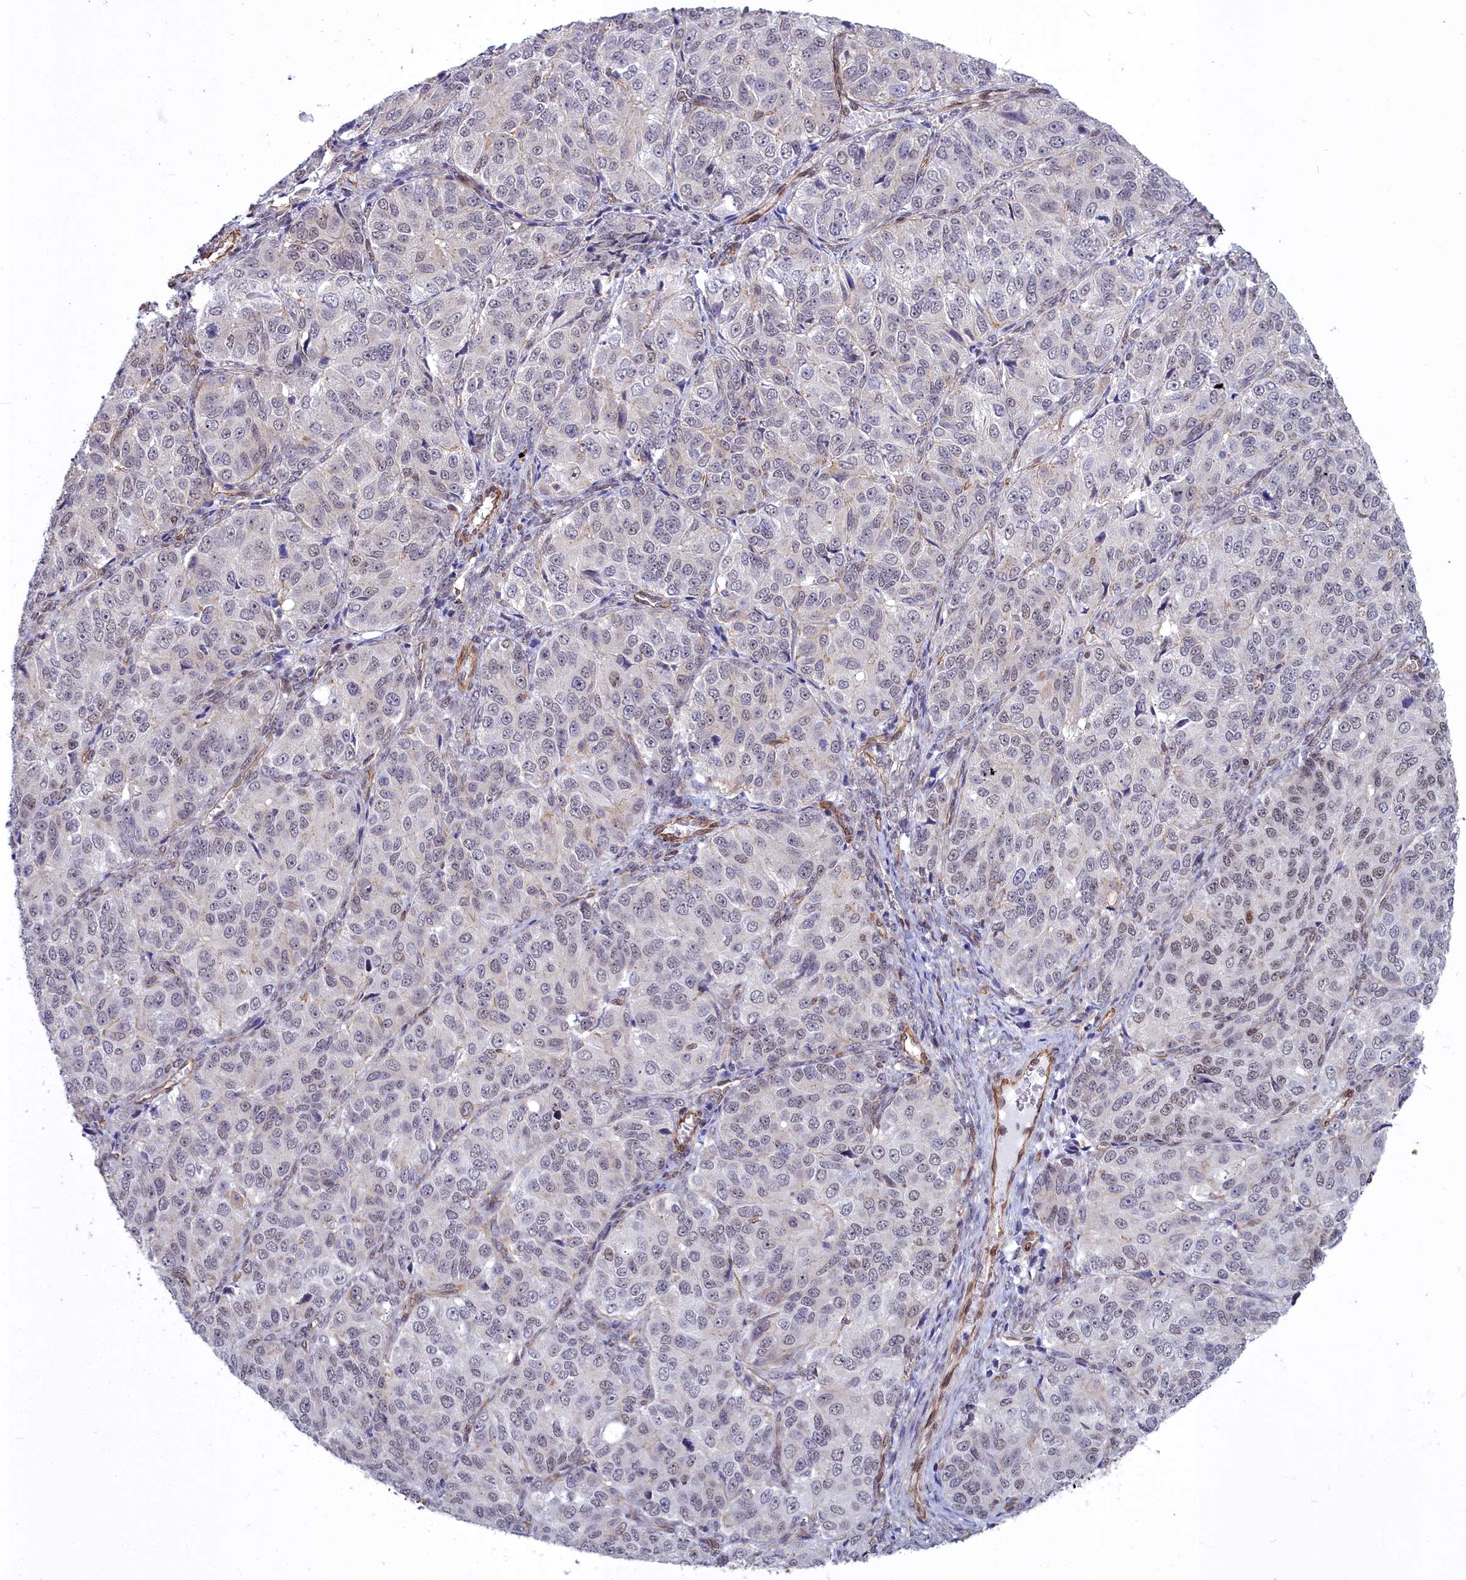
{"staining": {"intensity": "negative", "quantity": "none", "location": "none"}, "tissue": "ovarian cancer", "cell_type": "Tumor cells", "image_type": "cancer", "snomed": [{"axis": "morphology", "description": "Carcinoma, endometroid"}, {"axis": "topography", "description": "Ovary"}], "caption": "Immunohistochemistry (IHC) micrograph of neoplastic tissue: human ovarian cancer stained with DAB demonstrates no significant protein staining in tumor cells. (Brightfield microscopy of DAB immunohistochemistry at high magnification).", "gene": "YJU2", "patient": {"sex": "female", "age": 51}}